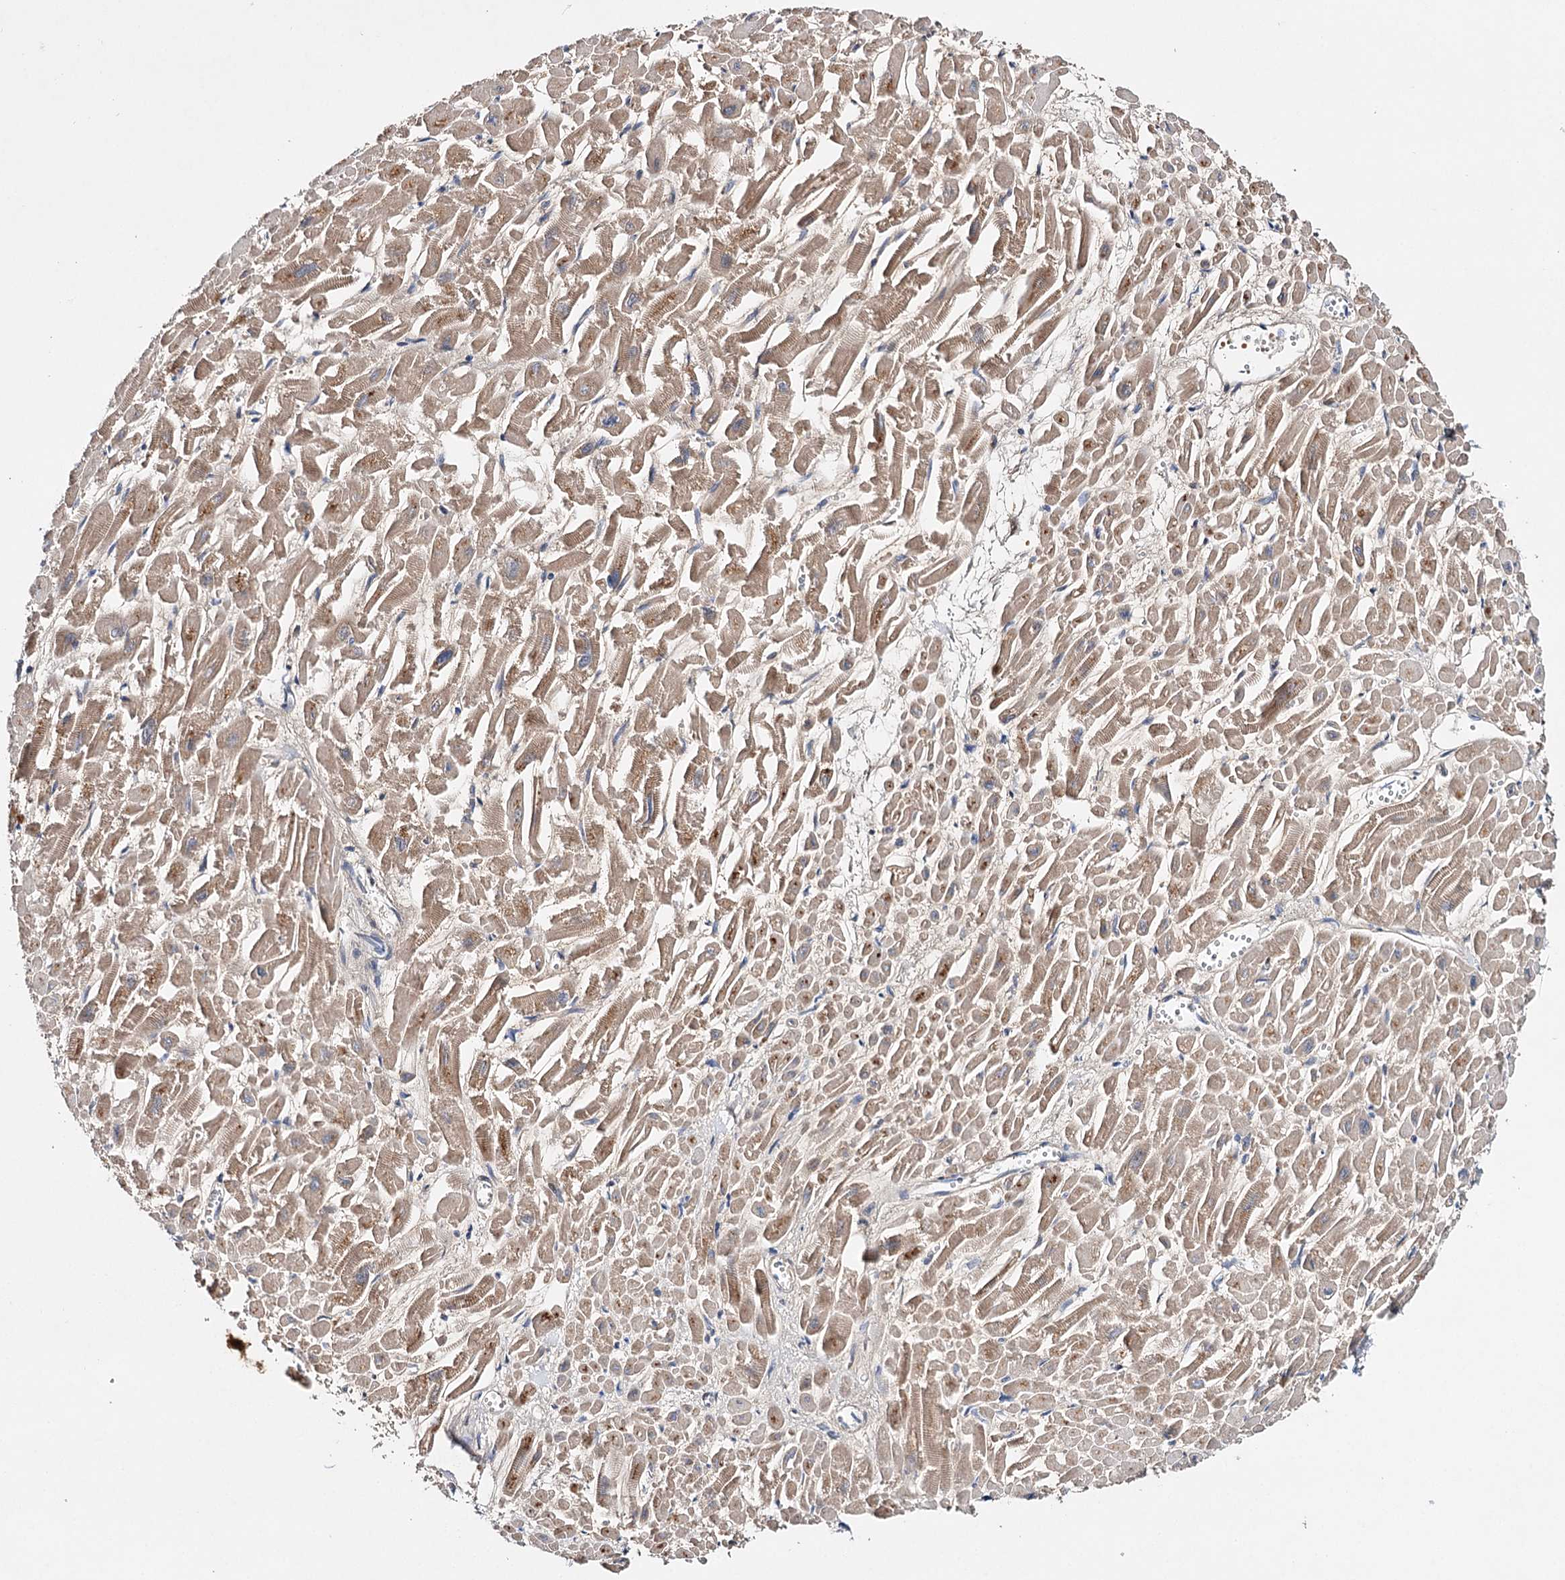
{"staining": {"intensity": "moderate", "quantity": ">75%", "location": "cytoplasmic/membranous"}, "tissue": "heart muscle", "cell_type": "Cardiomyocytes", "image_type": "normal", "snomed": [{"axis": "morphology", "description": "Normal tissue, NOS"}, {"axis": "topography", "description": "Heart"}], "caption": "Heart muscle stained with DAB (3,3'-diaminobenzidine) immunohistochemistry exhibits medium levels of moderate cytoplasmic/membranous expression in approximately >75% of cardiomyocytes. (IHC, brightfield microscopy, high magnification).", "gene": "CFAP46", "patient": {"sex": "male", "age": 54}}